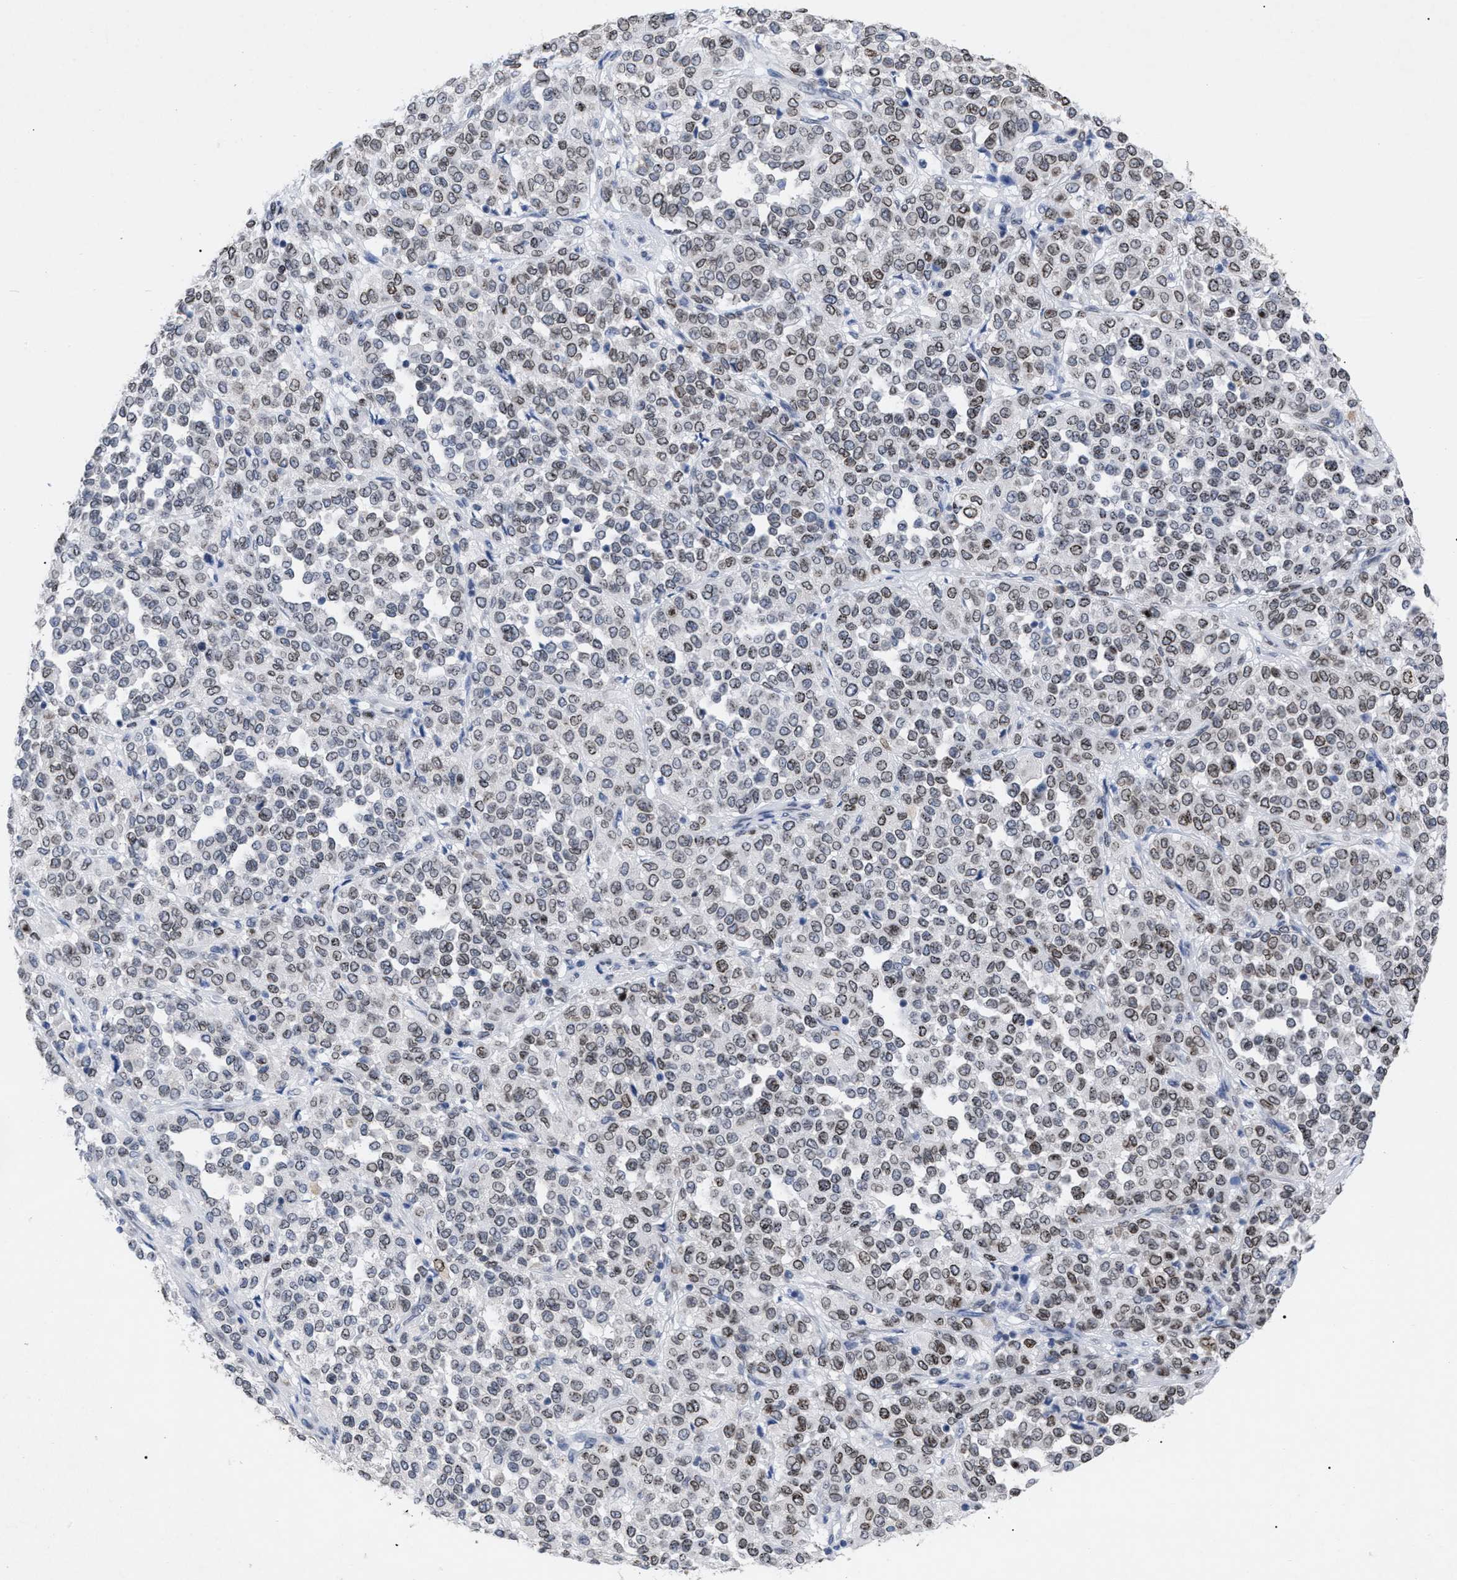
{"staining": {"intensity": "weak", "quantity": ">75%", "location": "cytoplasmic/membranous,nuclear"}, "tissue": "melanoma", "cell_type": "Tumor cells", "image_type": "cancer", "snomed": [{"axis": "morphology", "description": "Malignant melanoma, Metastatic site"}, {"axis": "topography", "description": "Pancreas"}], "caption": "This photomicrograph displays malignant melanoma (metastatic site) stained with immunohistochemistry (IHC) to label a protein in brown. The cytoplasmic/membranous and nuclear of tumor cells show weak positivity for the protein. Nuclei are counter-stained blue.", "gene": "TPR", "patient": {"sex": "female", "age": 30}}